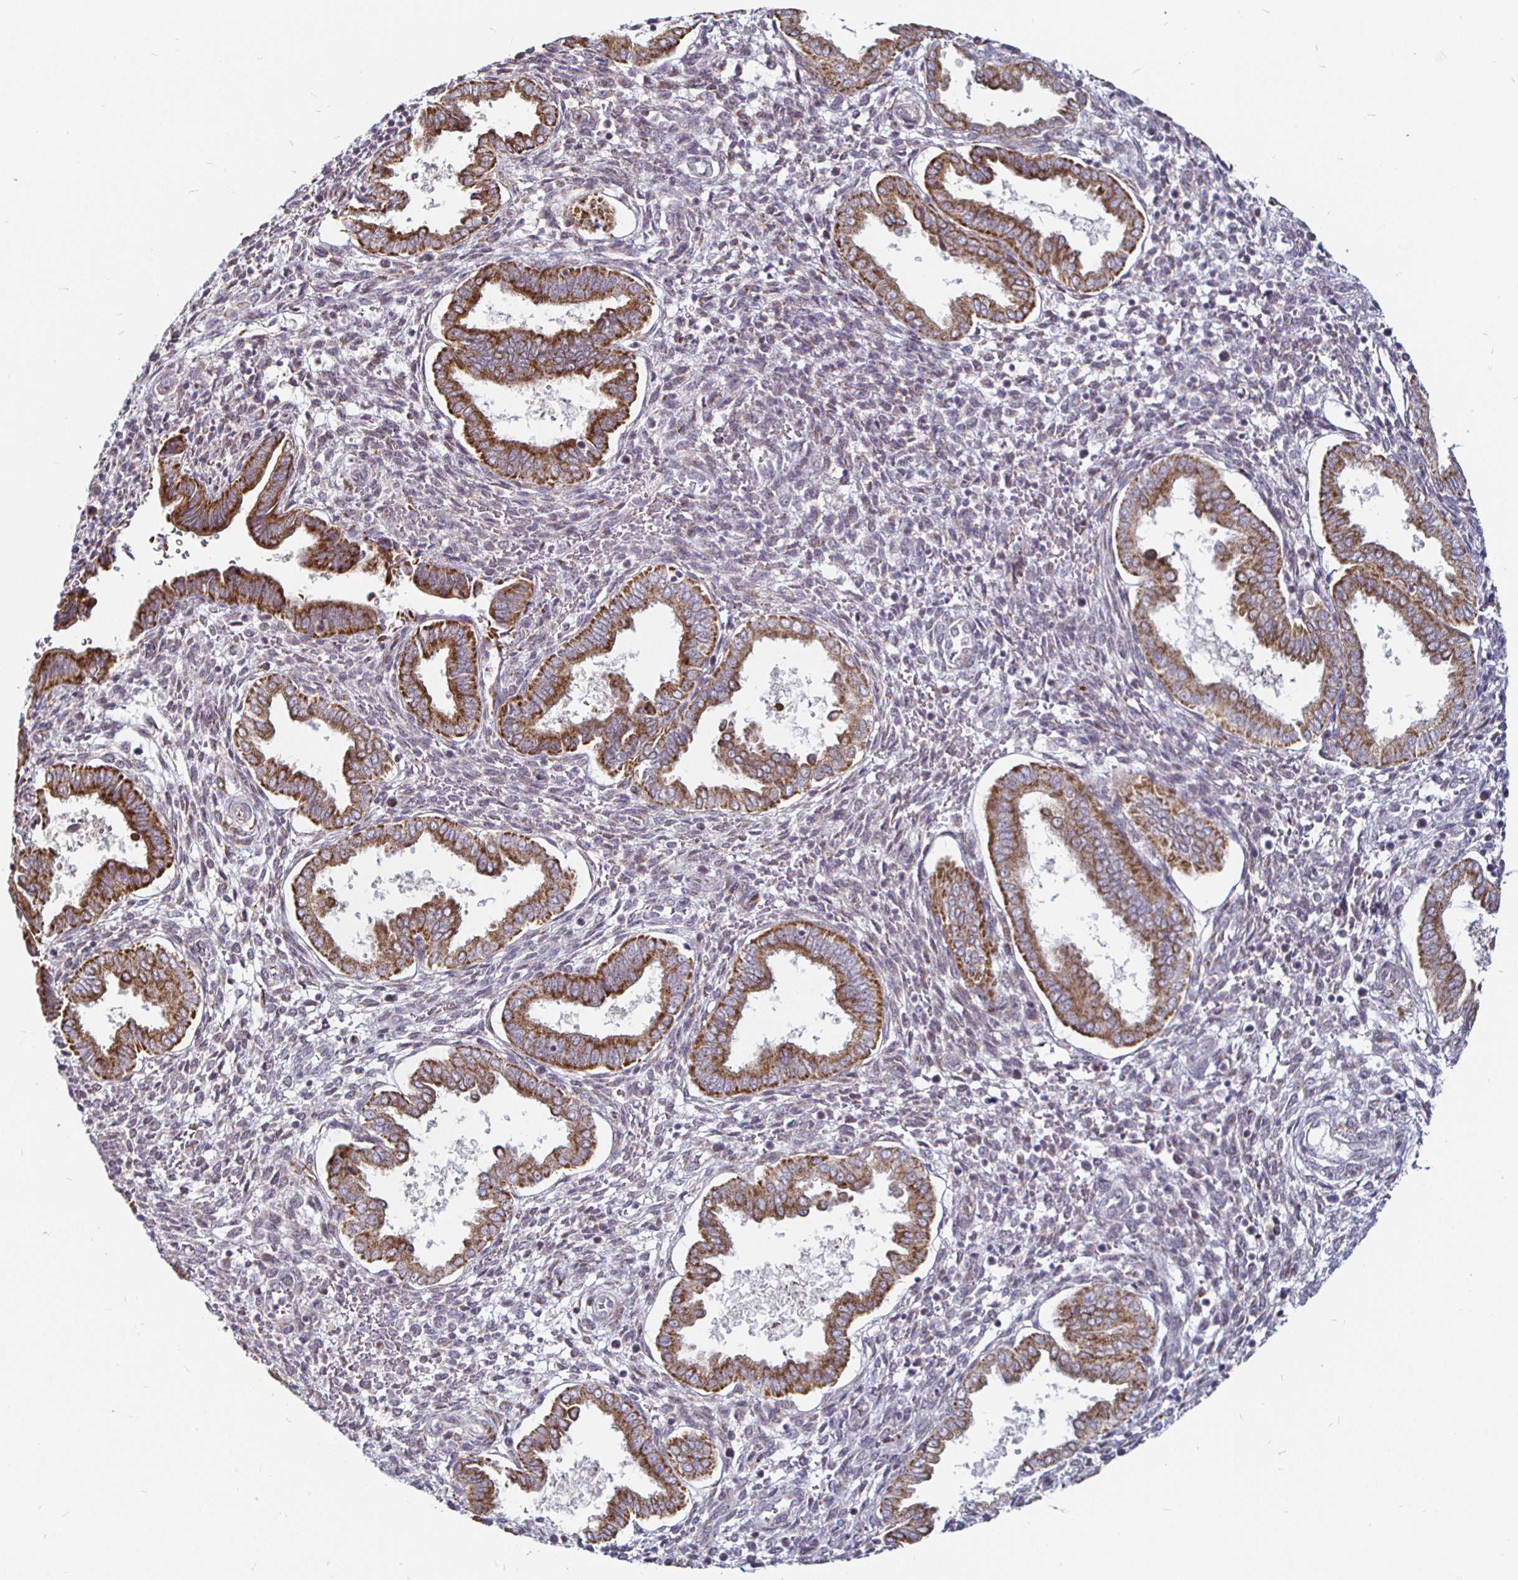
{"staining": {"intensity": "negative", "quantity": "none", "location": "none"}, "tissue": "endometrium", "cell_type": "Cells in endometrial stroma", "image_type": "normal", "snomed": [{"axis": "morphology", "description": "Normal tissue, NOS"}, {"axis": "topography", "description": "Endometrium"}], "caption": "IHC of unremarkable endometrium displays no staining in cells in endometrial stroma.", "gene": "ATG3", "patient": {"sex": "female", "age": 24}}